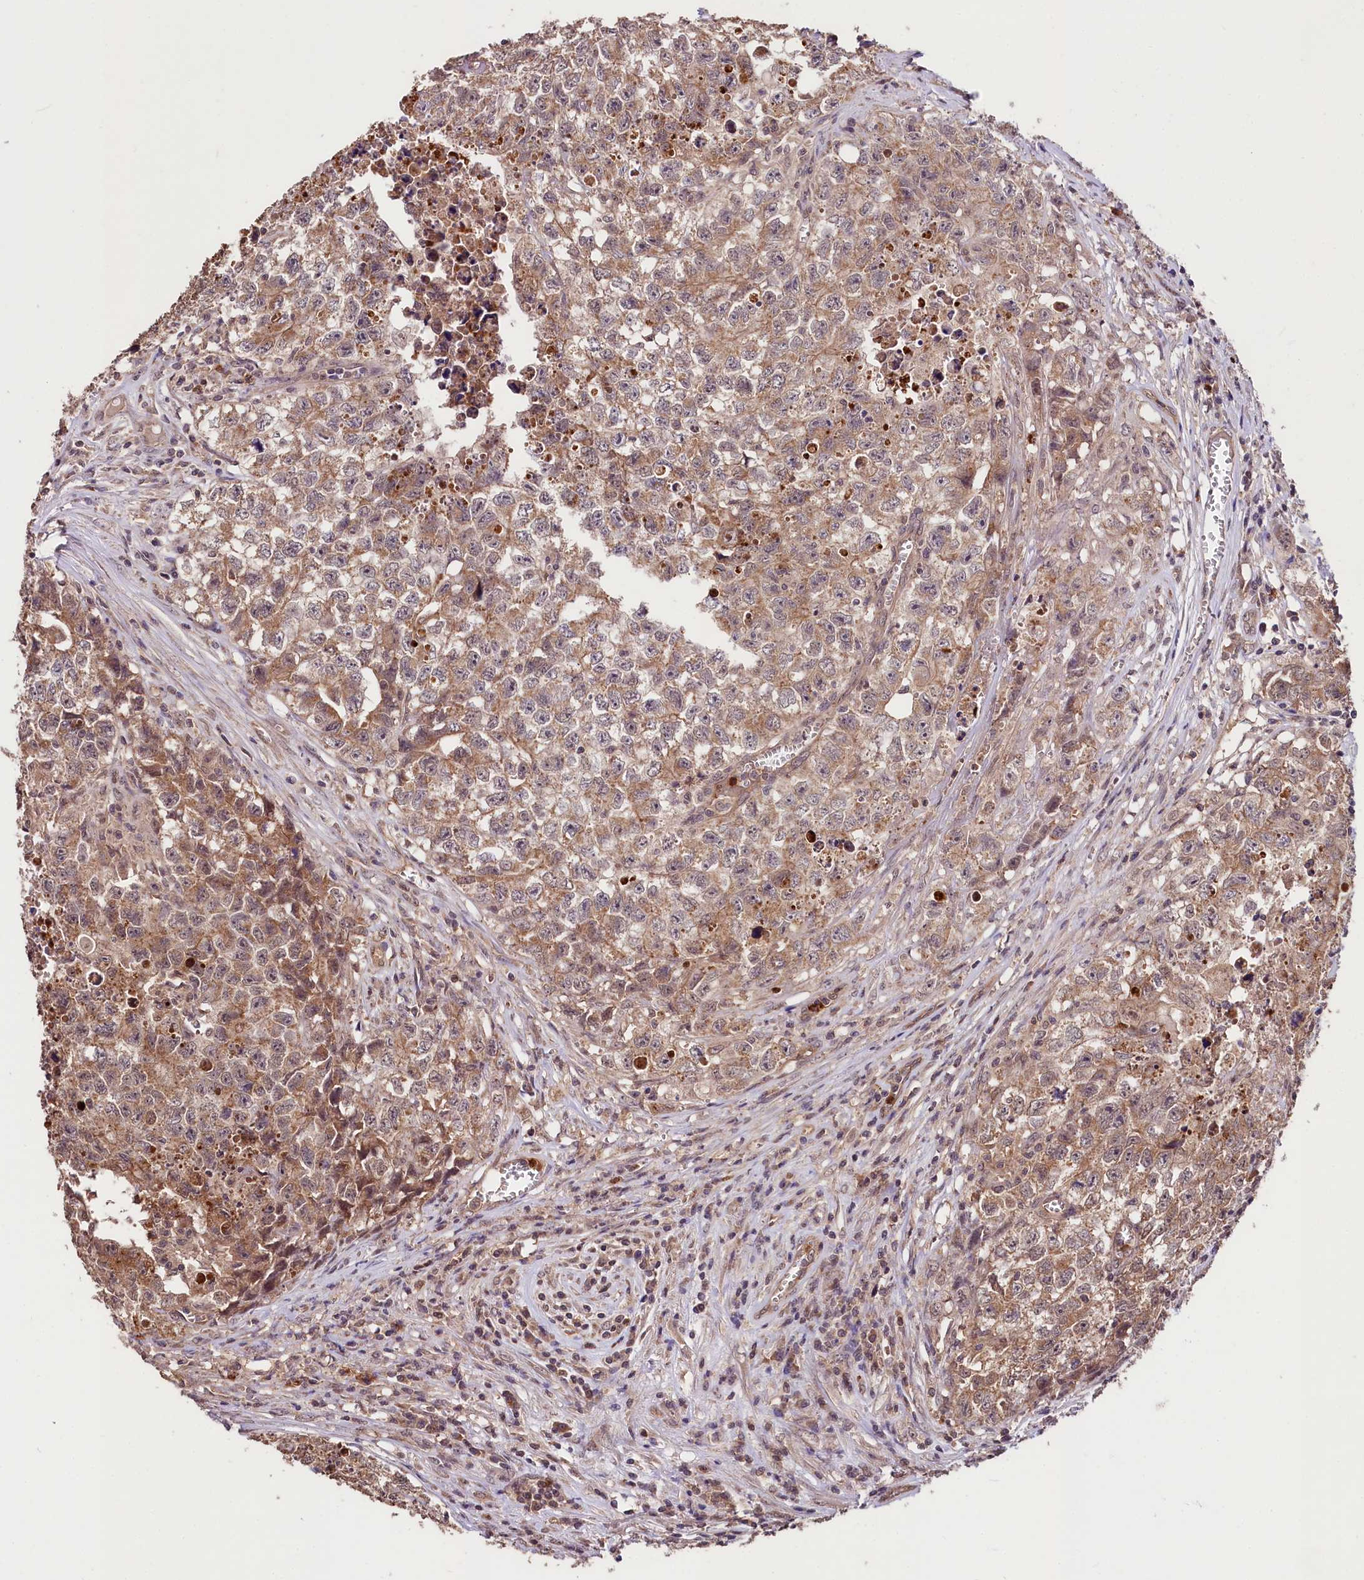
{"staining": {"intensity": "moderate", "quantity": ">75%", "location": "cytoplasmic/membranous"}, "tissue": "testis cancer", "cell_type": "Tumor cells", "image_type": "cancer", "snomed": [{"axis": "morphology", "description": "Seminoma, NOS"}, {"axis": "morphology", "description": "Carcinoma, Embryonal, NOS"}, {"axis": "topography", "description": "Testis"}], "caption": "About >75% of tumor cells in testis embryonal carcinoma exhibit moderate cytoplasmic/membranous protein expression as visualized by brown immunohistochemical staining.", "gene": "KLRB1", "patient": {"sex": "male", "age": 43}}